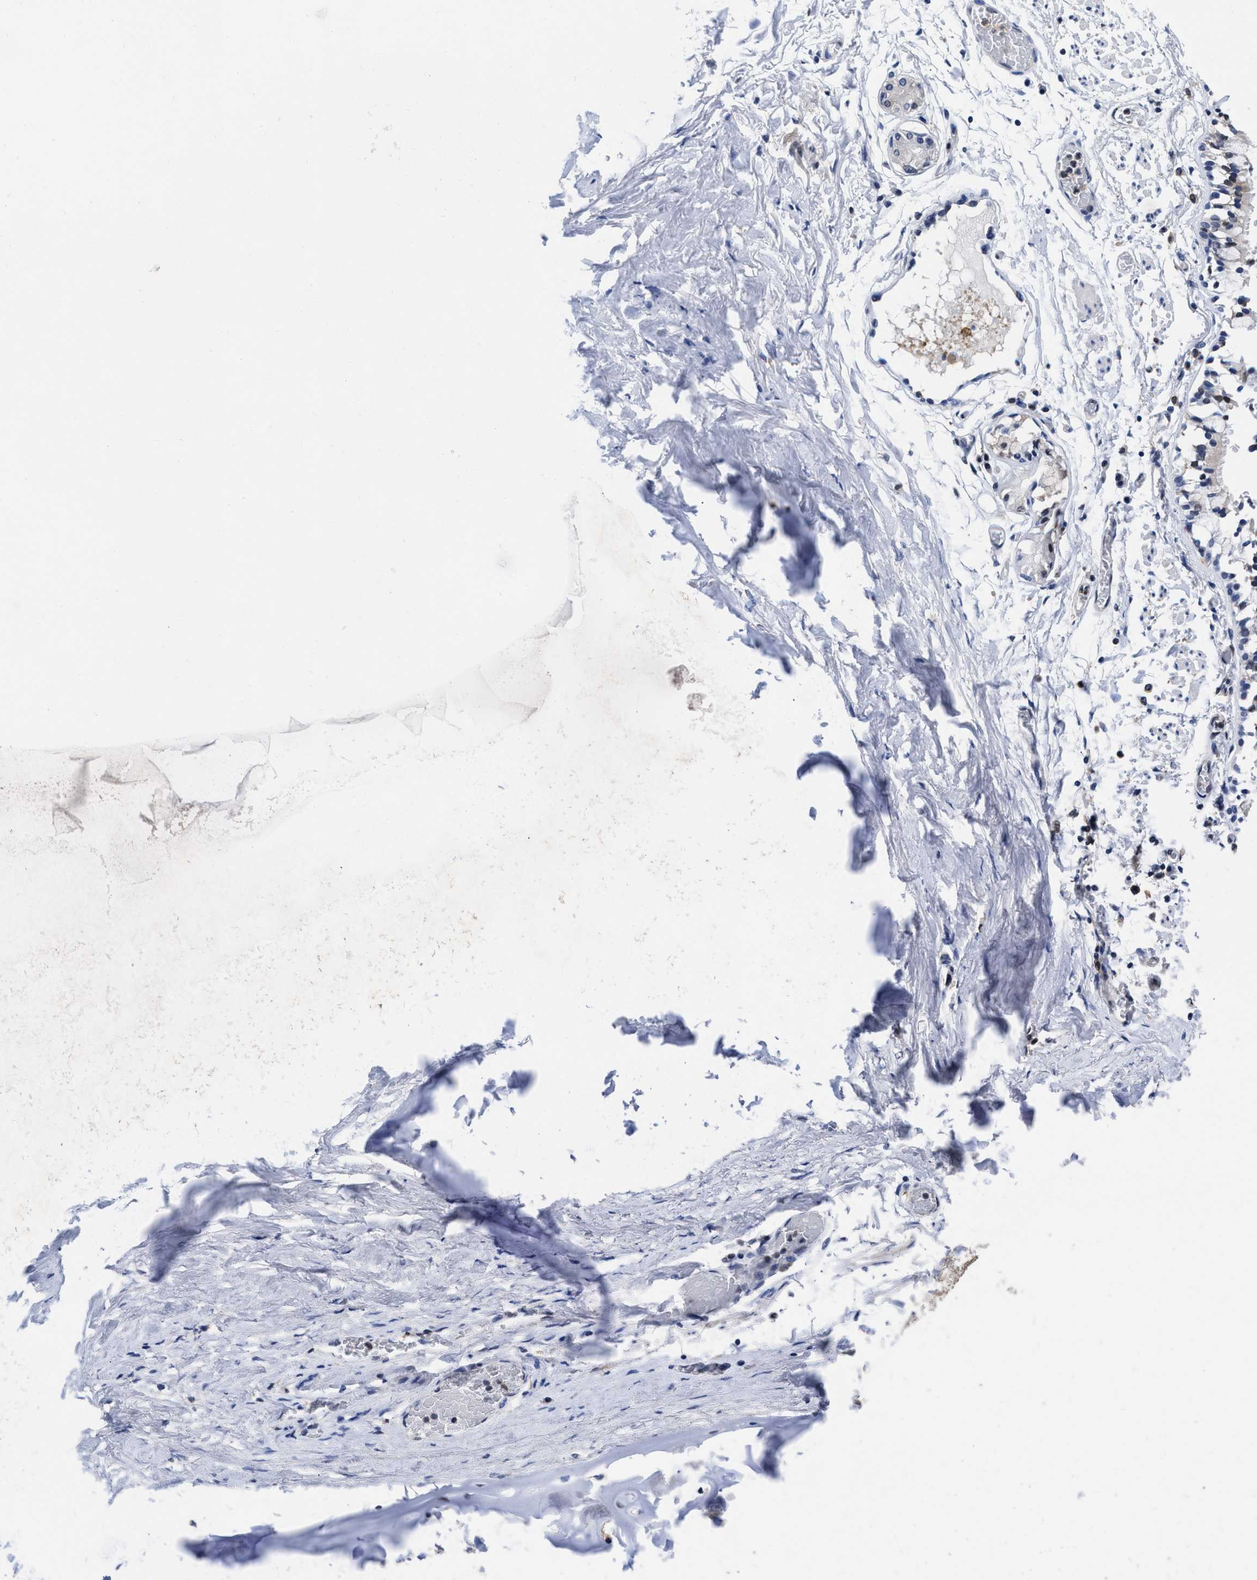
{"staining": {"intensity": "weak", "quantity": "25%-75%", "location": "cytoplasmic/membranous"}, "tissue": "adipose tissue", "cell_type": "Adipocytes", "image_type": "normal", "snomed": [{"axis": "morphology", "description": "Normal tissue, NOS"}, {"axis": "topography", "description": "Cartilage tissue"}, {"axis": "topography", "description": "Lung"}], "caption": "An immunohistochemistry (IHC) micrograph of benign tissue is shown. Protein staining in brown shows weak cytoplasmic/membranous positivity in adipose tissue within adipocytes.", "gene": "ACLY", "patient": {"sex": "female", "age": 77}}